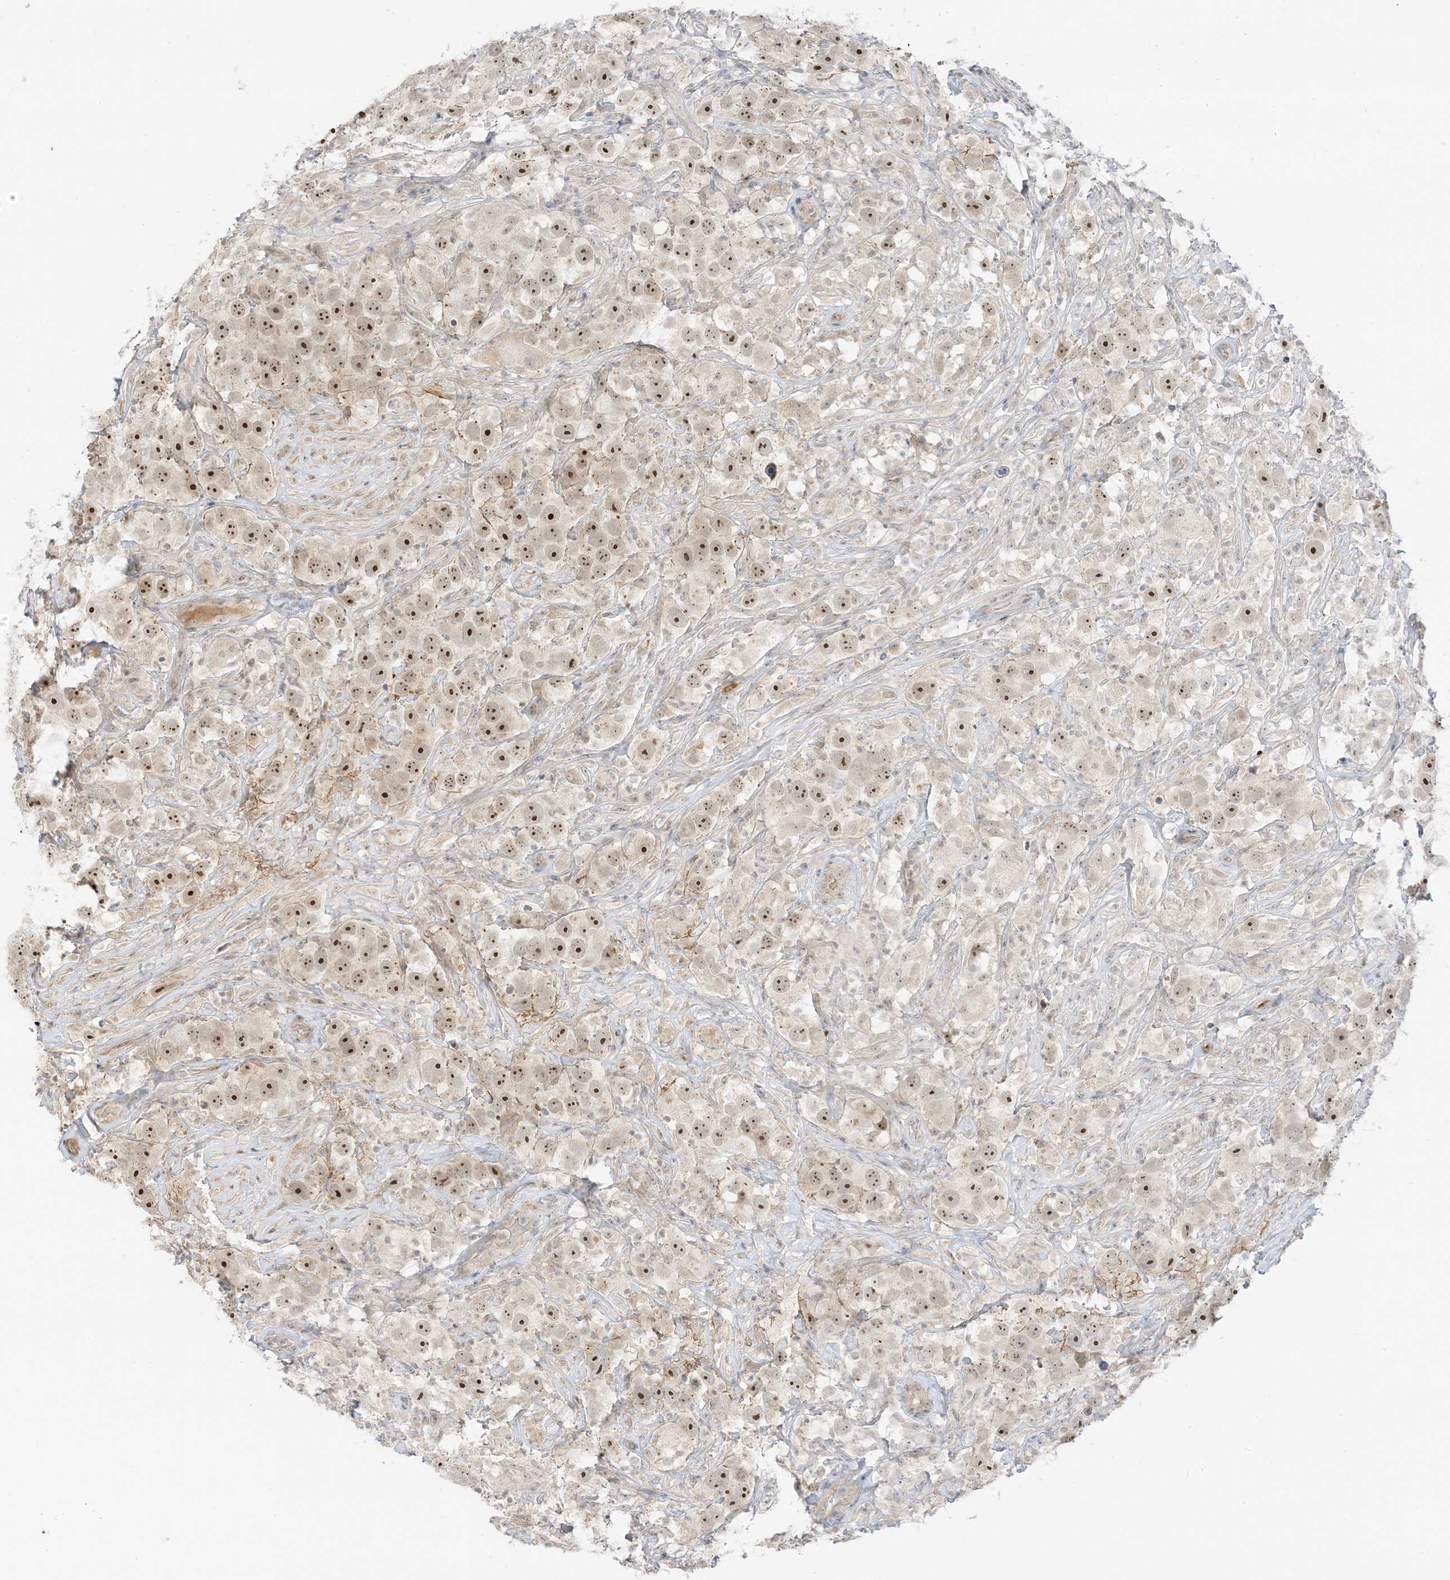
{"staining": {"intensity": "strong", "quantity": "25%-75%", "location": "nuclear"}, "tissue": "testis cancer", "cell_type": "Tumor cells", "image_type": "cancer", "snomed": [{"axis": "morphology", "description": "Seminoma, NOS"}, {"axis": "topography", "description": "Testis"}], "caption": "A micrograph showing strong nuclear expression in about 25%-75% of tumor cells in testis cancer (seminoma), as visualized by brown immunohistochemical staining.", "gene": "ETAA1", "patient": {"sex": "male", "age": 49}}